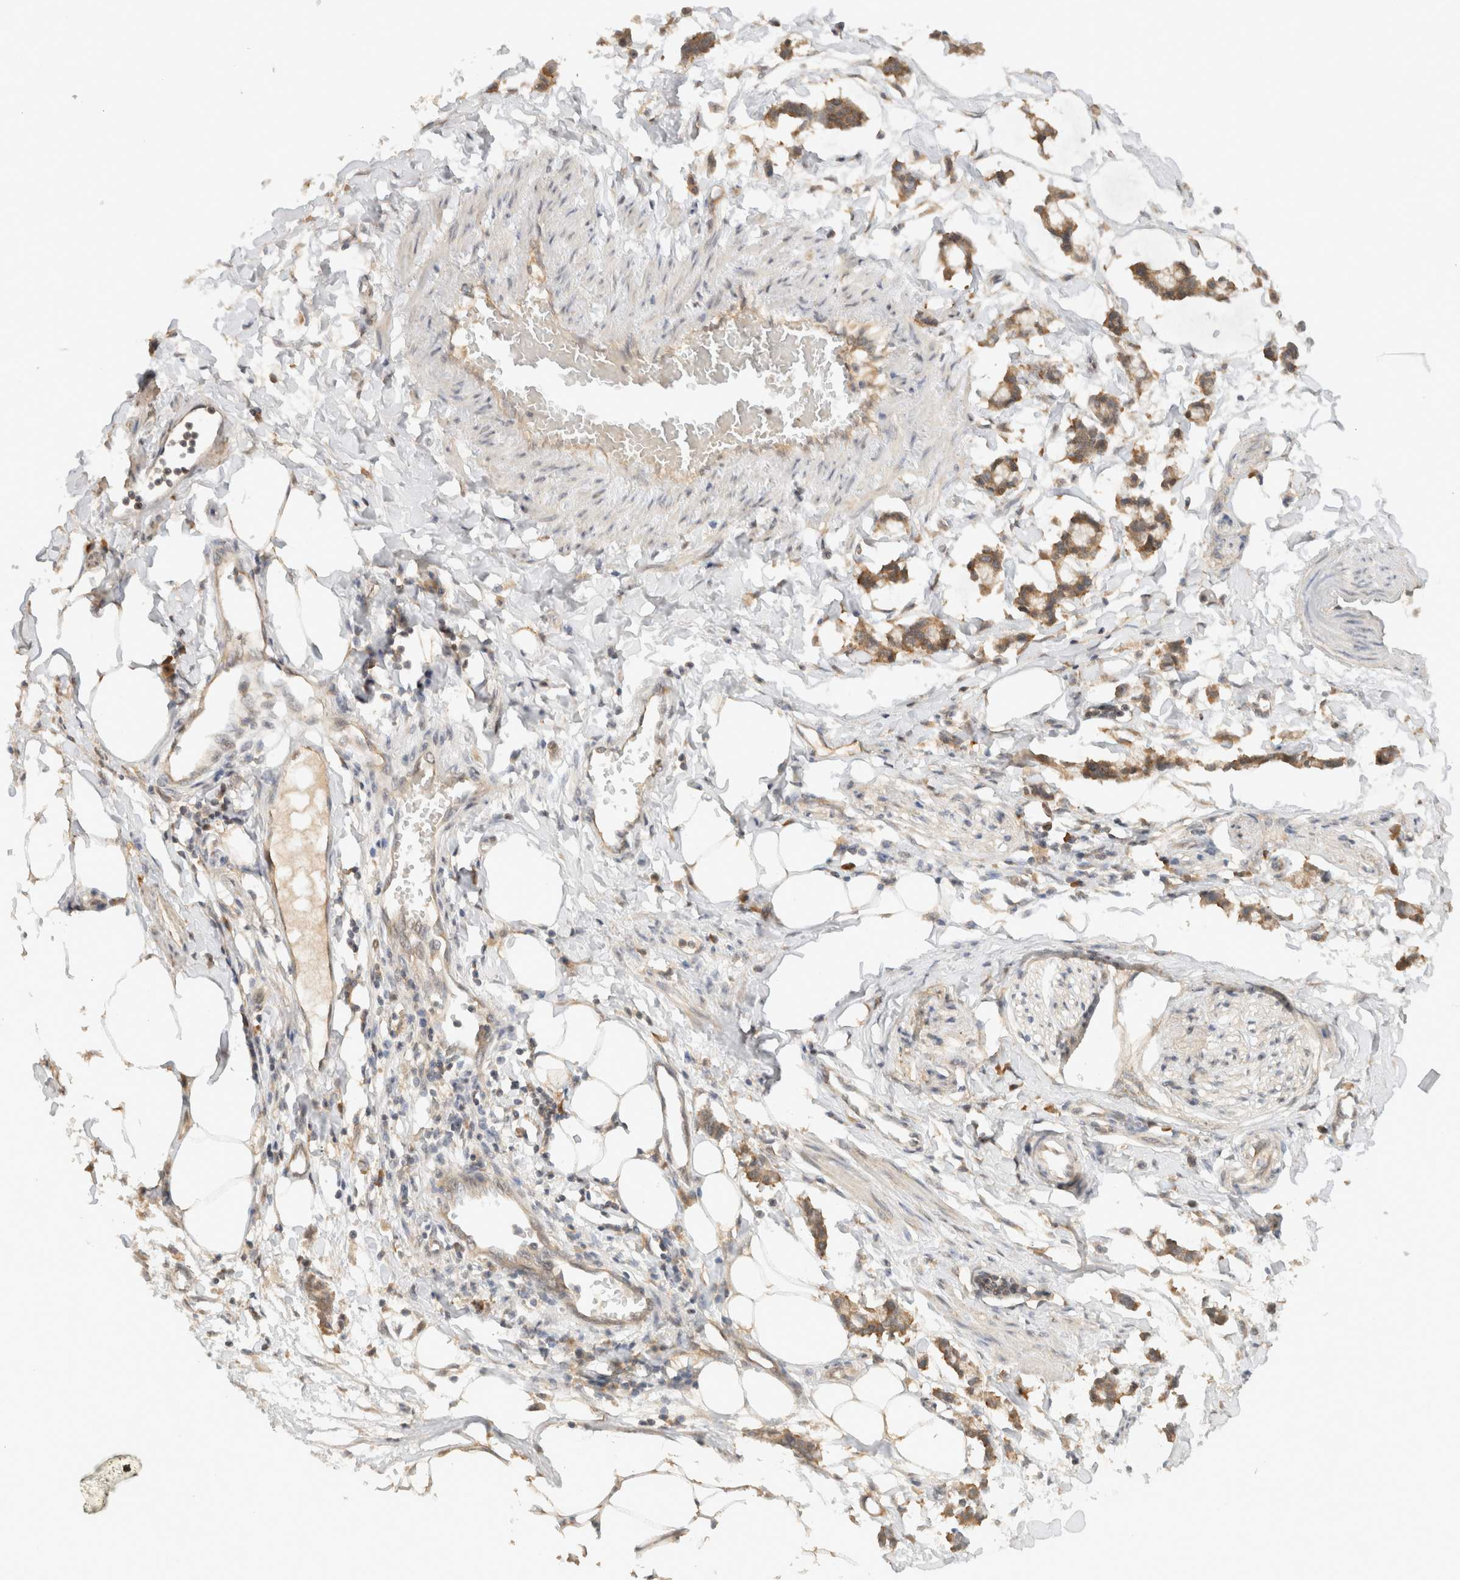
{"staining": {"intensity": "moderate", "quantity": ">75%", "location": "cytoplasmic/membranous"}, "tissue": "adipose tissue", "cell_type": "Adipocytes", "image_type": "normal", "snomed": [{"axis": "morphology", "description": "Normal tissue, NOS"}, {"axis": "morphology", "description": "Adenocarcinoma, NOS"}, {"axis": "topography", "description": "Colon"}, {"axis": "topography", "description": "Peripheral nerve tissue"}], "caption": "Moderate cytoplasmic/membranous expression is appreciated in about >75% of adipocytes in unremarkable adipose tissue.", "gene": "ARFGEF2", "patient": {"sex": "male", "age": 14}}